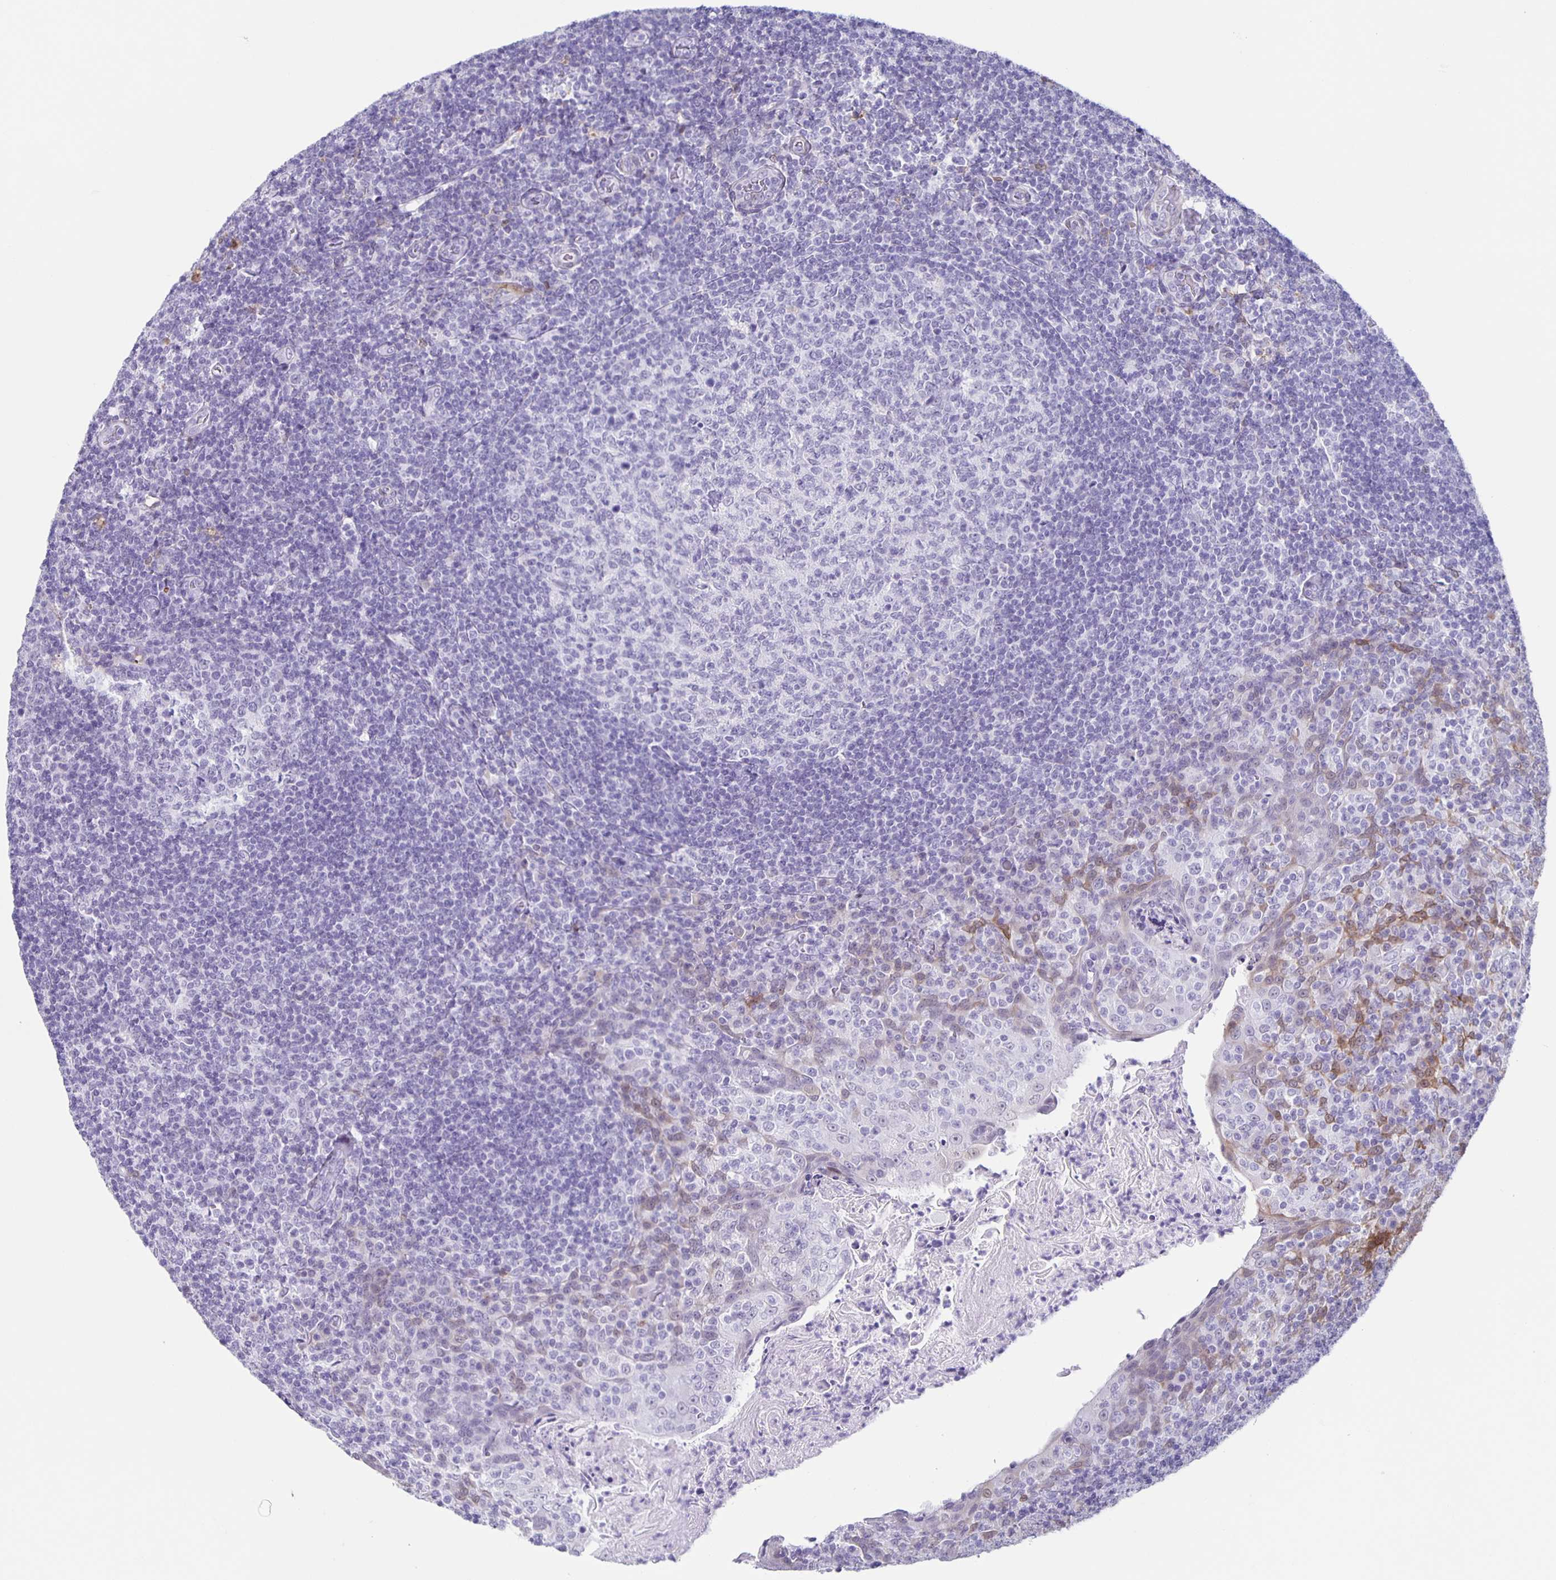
{"staining": {"intensity": "negative", "quantity": "none", "location": "none"}, "tissue": "tonsil", "cell_type": "Germinal center cells", "image_type": "normal", "snomed": [{"axis": "morphology", "description": "Normal tissue, NOS"}, {"axis": "topography", "description": "Tonsil"}], "caption": "A photomicrograph of tonsil stained for a protein shows no brown staining in germinal center cells.", "gene": "TPPP", "patient": {"sex": "female", "age": 10}}